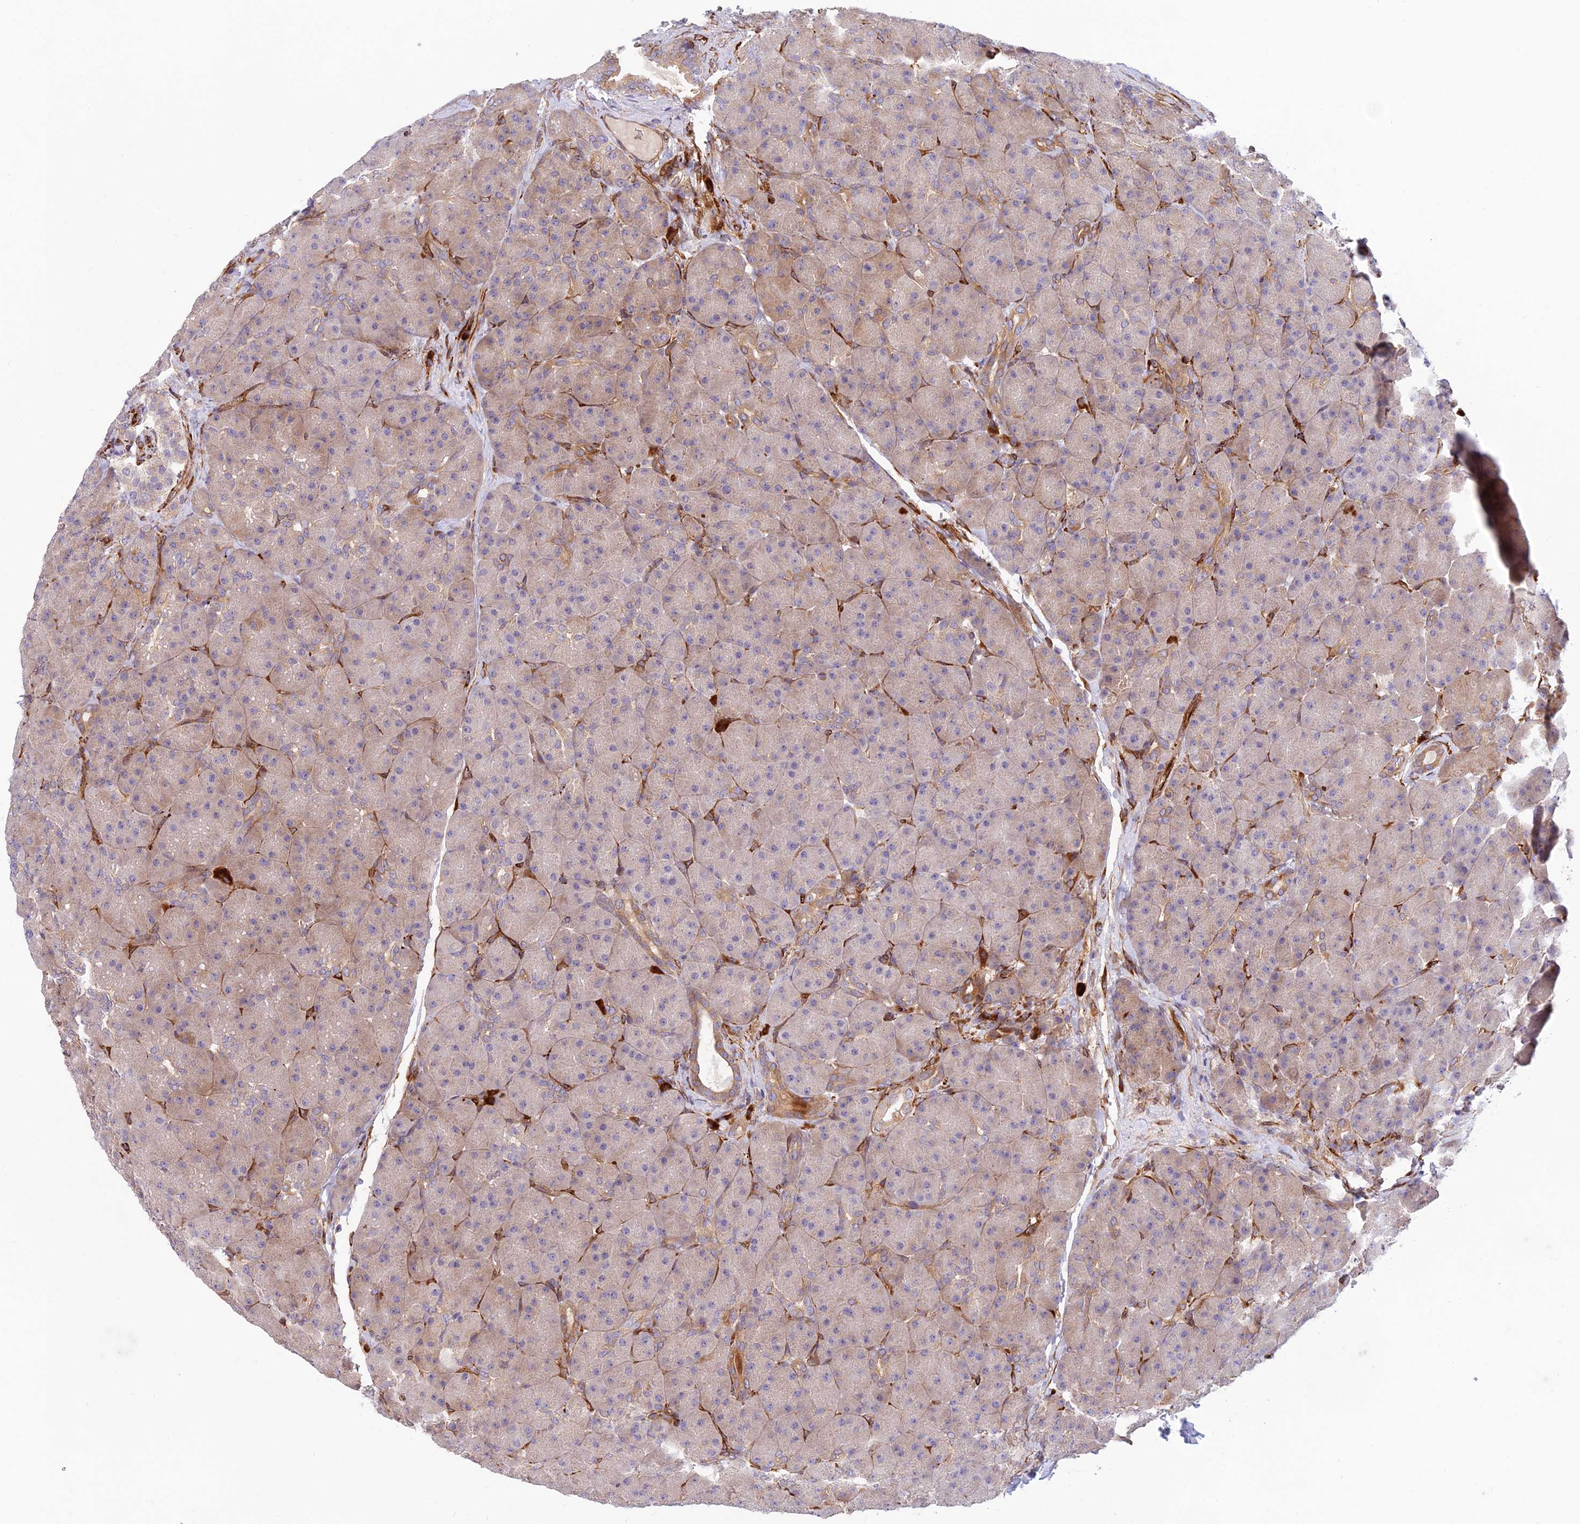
{"staining": {"intensity": "moderate", "quantity": "25%-75%", "location": "cytoplasmic/membranous"}, "tissue": "pancreas", "cell_type": "Exocrine glandular cells", "image_type": "normal", "snomed": [{"axis": "morphology", "description": "Normal tissue, NOS"}, {"axis": "topography", "description": "Pancreas"}], "caption": "Immunohistochemical staining of benign human pancreas reveals 25%-75% levels of moderate cytoplasmic/membranous protein staining in about 25%-75% of exocrine glandular cells. (DAB (3,3'-diaminobenzidine) = brown stain, brightfield microscopy at high magnification).", "gene": "NDUFAF7", "patient": {"sex": "male", "age": 66}}